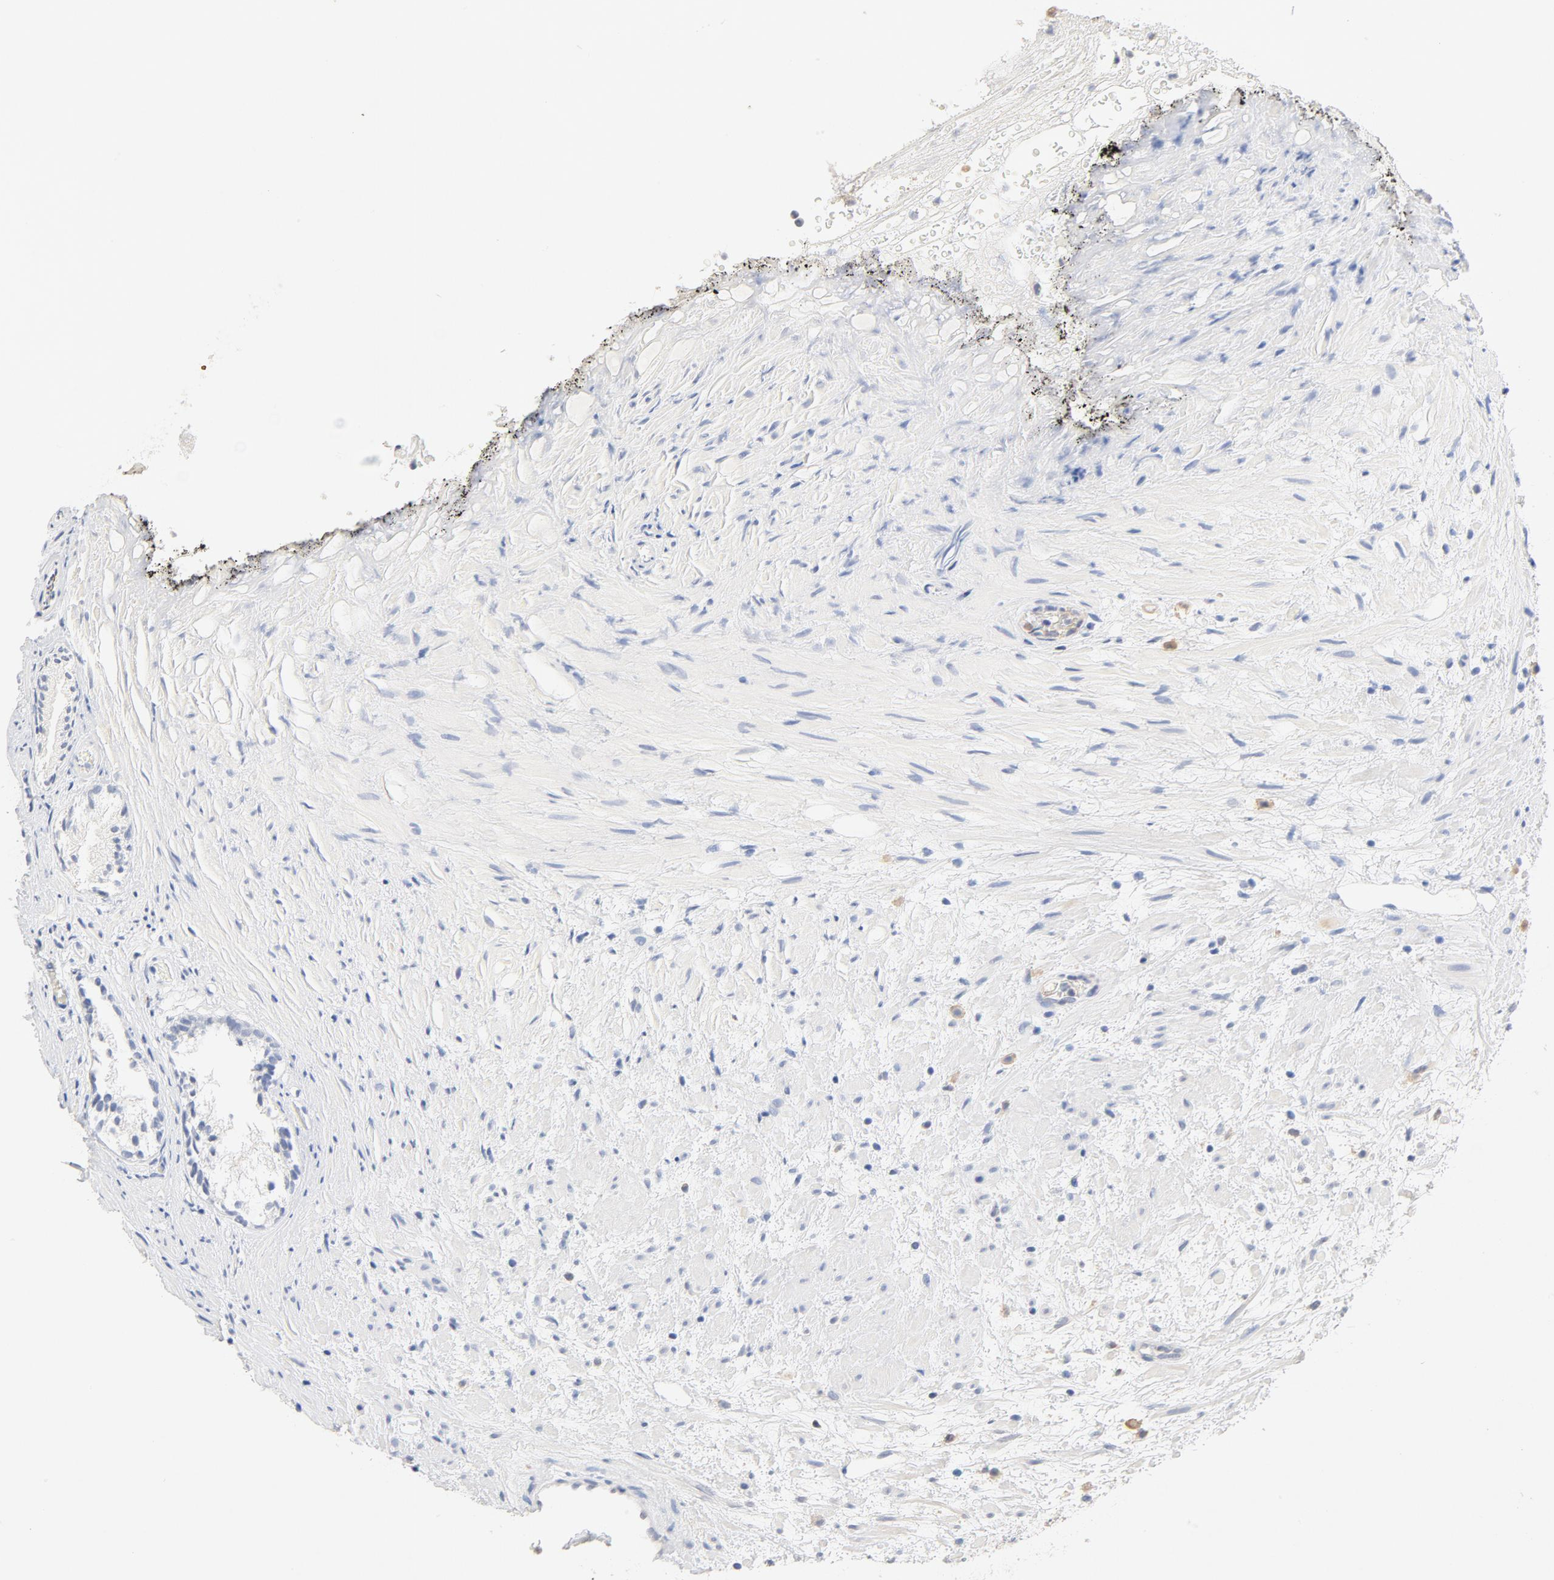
{"staining": {"intensity": "weak", "quantity": "<25%", "location": "cytoplasmic/membranous"}, "tissue": "prostate", "cell_type": "Glandular cells", "image_type": "normal", "snomed": [{"axis": "morphology", "description": "Normal tissue, NOS"}, {"axis": "topography", "description": "Prostate"}], "caption": "This is a image of immunohistochemistry (IHC) staining of benign prostate, which shows no positivity in glandular cells.", "gene": "STAT1", "patient": {"sex": "male", "age": 76}}